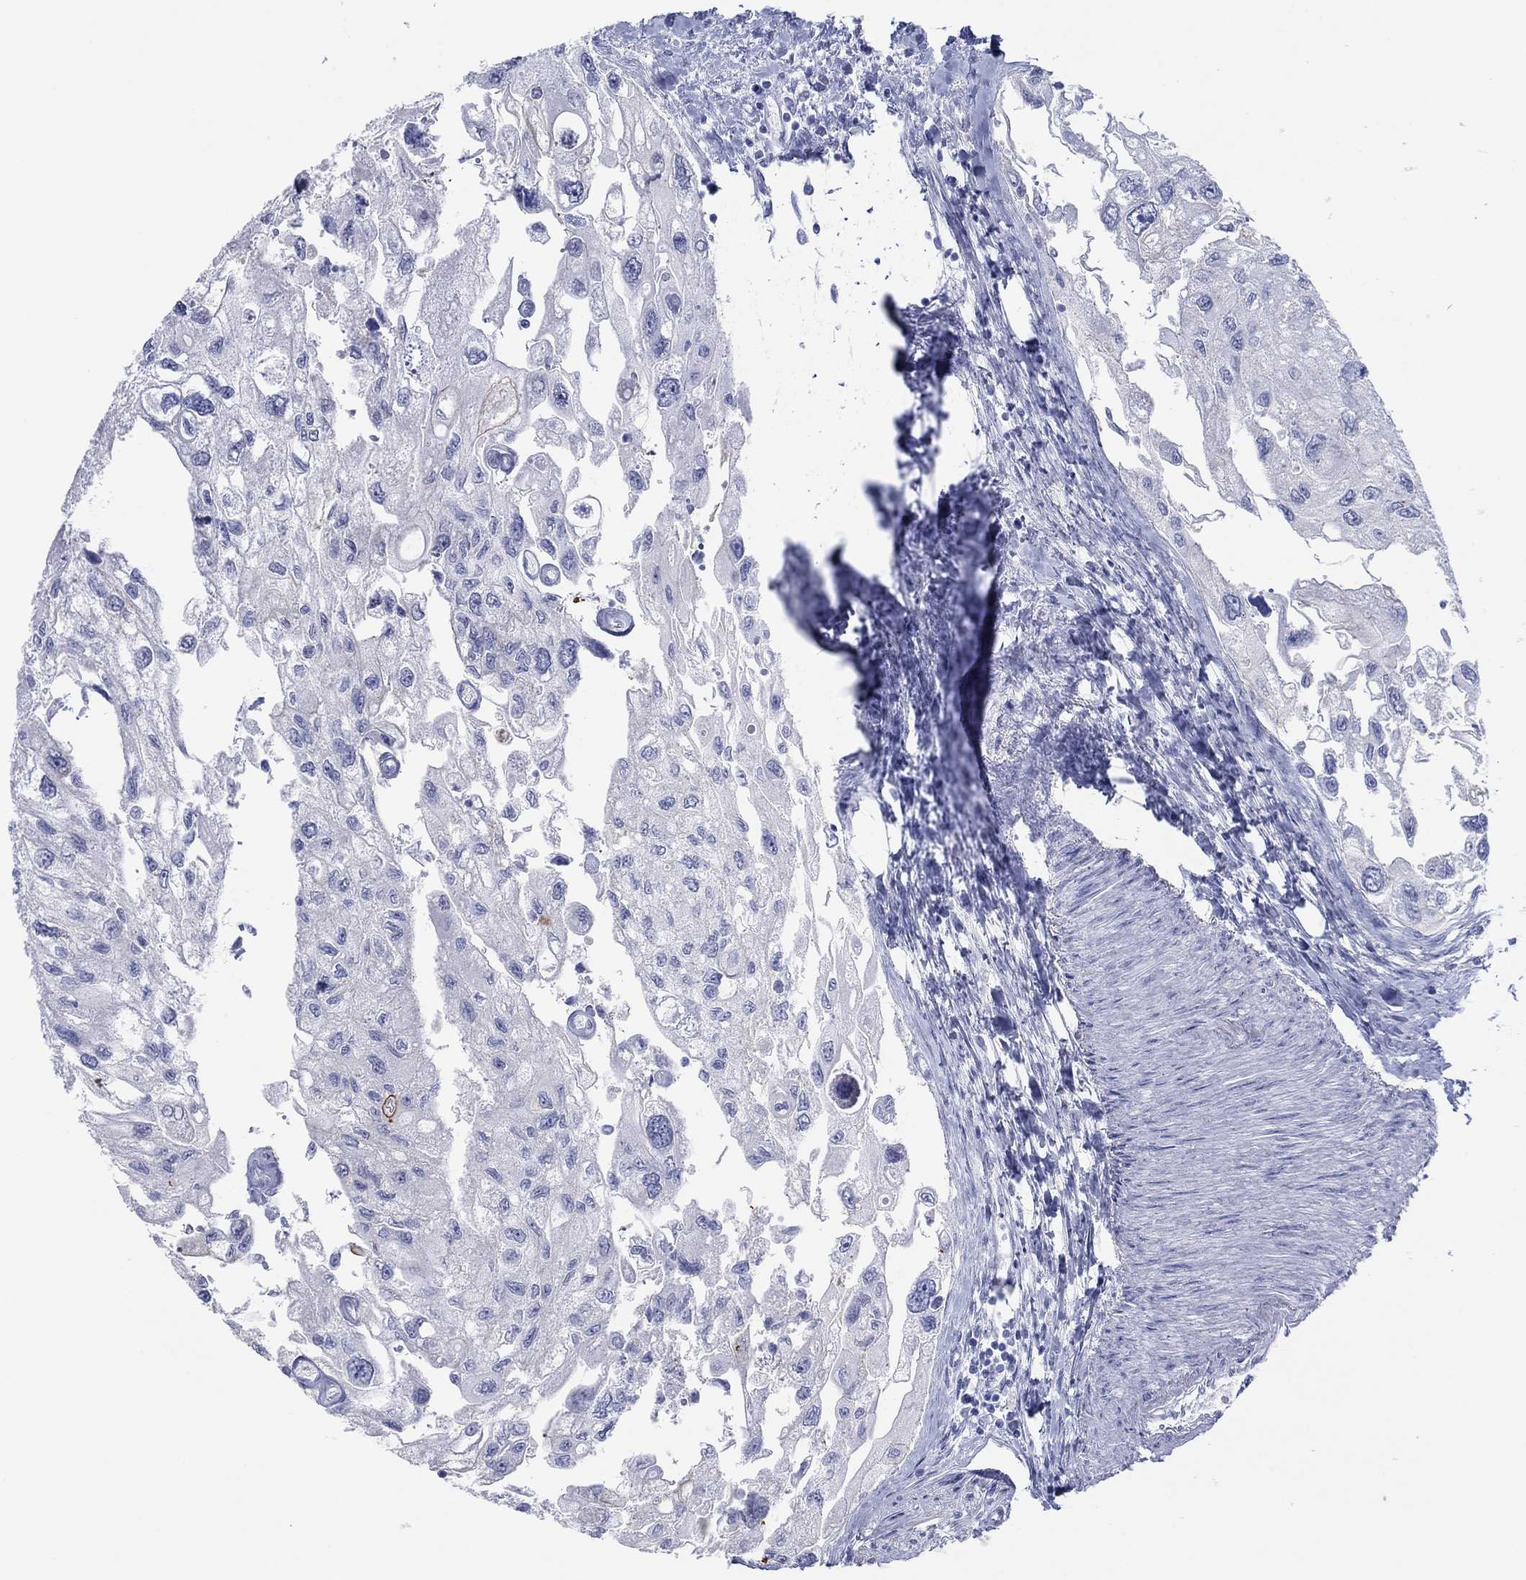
{"staining": {"intensity": "negative", "quantity": "none", "location": "none"}, "tissue": "urothelial cancer", "cell_type": "Tumor cells", "image_type": "cancer", "snomed": [{"axis": "morphology", "description": "Urothelial carcinoma, High grade"}, {"axis": "topography", "description": "Urinary bladder"}], "caption": "A high-resolution histopathology image shows immunohistochemistry (IHC) staining of high-grade urothelial carcinoma, which displays no significant staining in tumor cells. The staining is performed using DAB (3,3'-diaminobenzidine) brown chromogen with nuclei counter-stained in using hematoxylin.", "gene": "ATP1B1", "patient": {"sex": "male", "age": 59}}